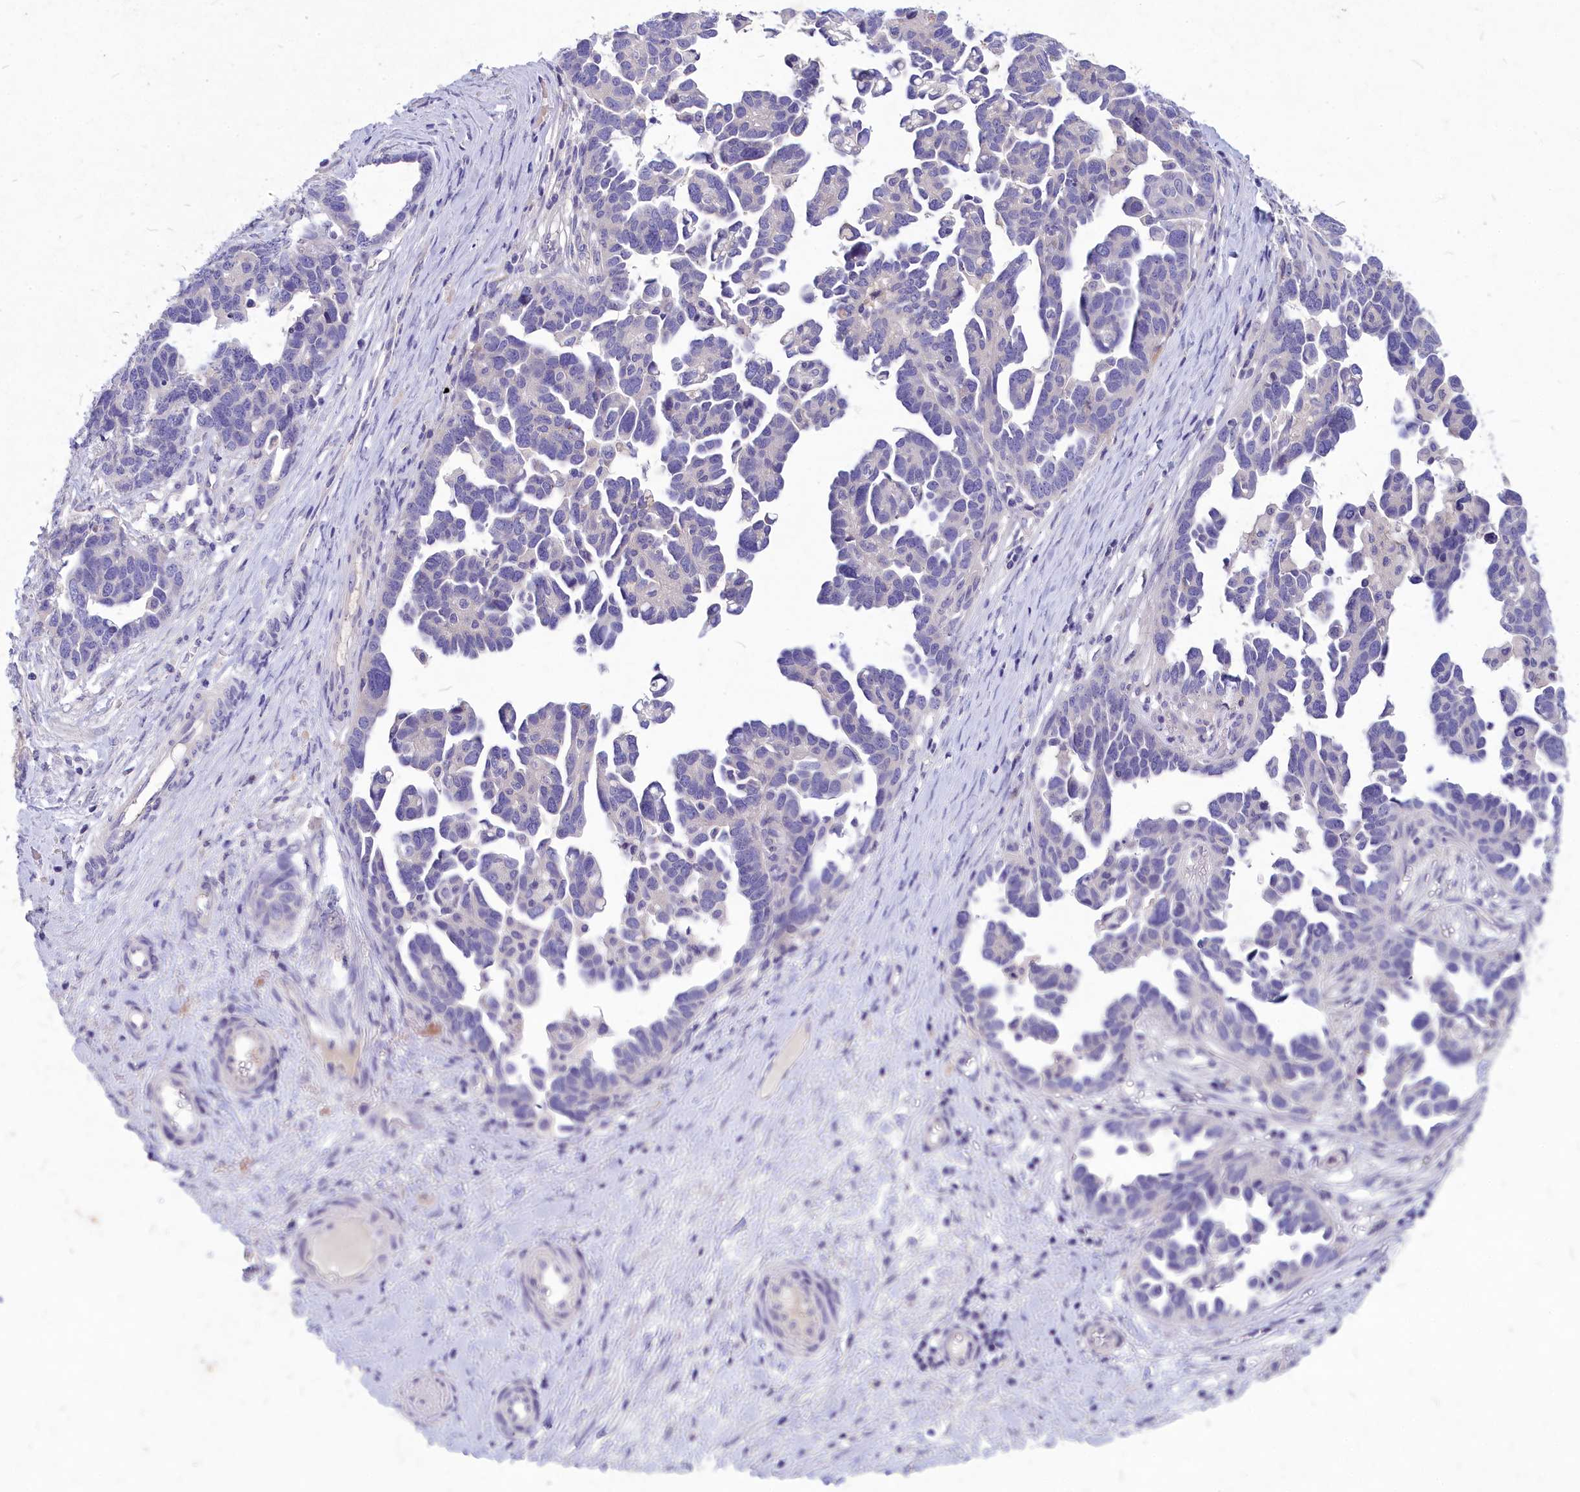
{"staining": {"intensity": "negative", "quantity": "none", "location": "none"}, "tissue": "ovarian cancer", "cell_type": "Tumor cells", "image_type": "cancer", "snomed": [{"axis": "morphology", "description": "Cystadenocarcinoma, serous, NOS"}, {"axis": "topography", "description": "Ovary"}], "caption": "This is a histopathology image of immunohistochemistry staining of serous cystadenocarcinoma (ovarian), which shows no positivity in tumor cells.", "gene": "DEFB119", "patient": {"sex": "female", "age": 54}}